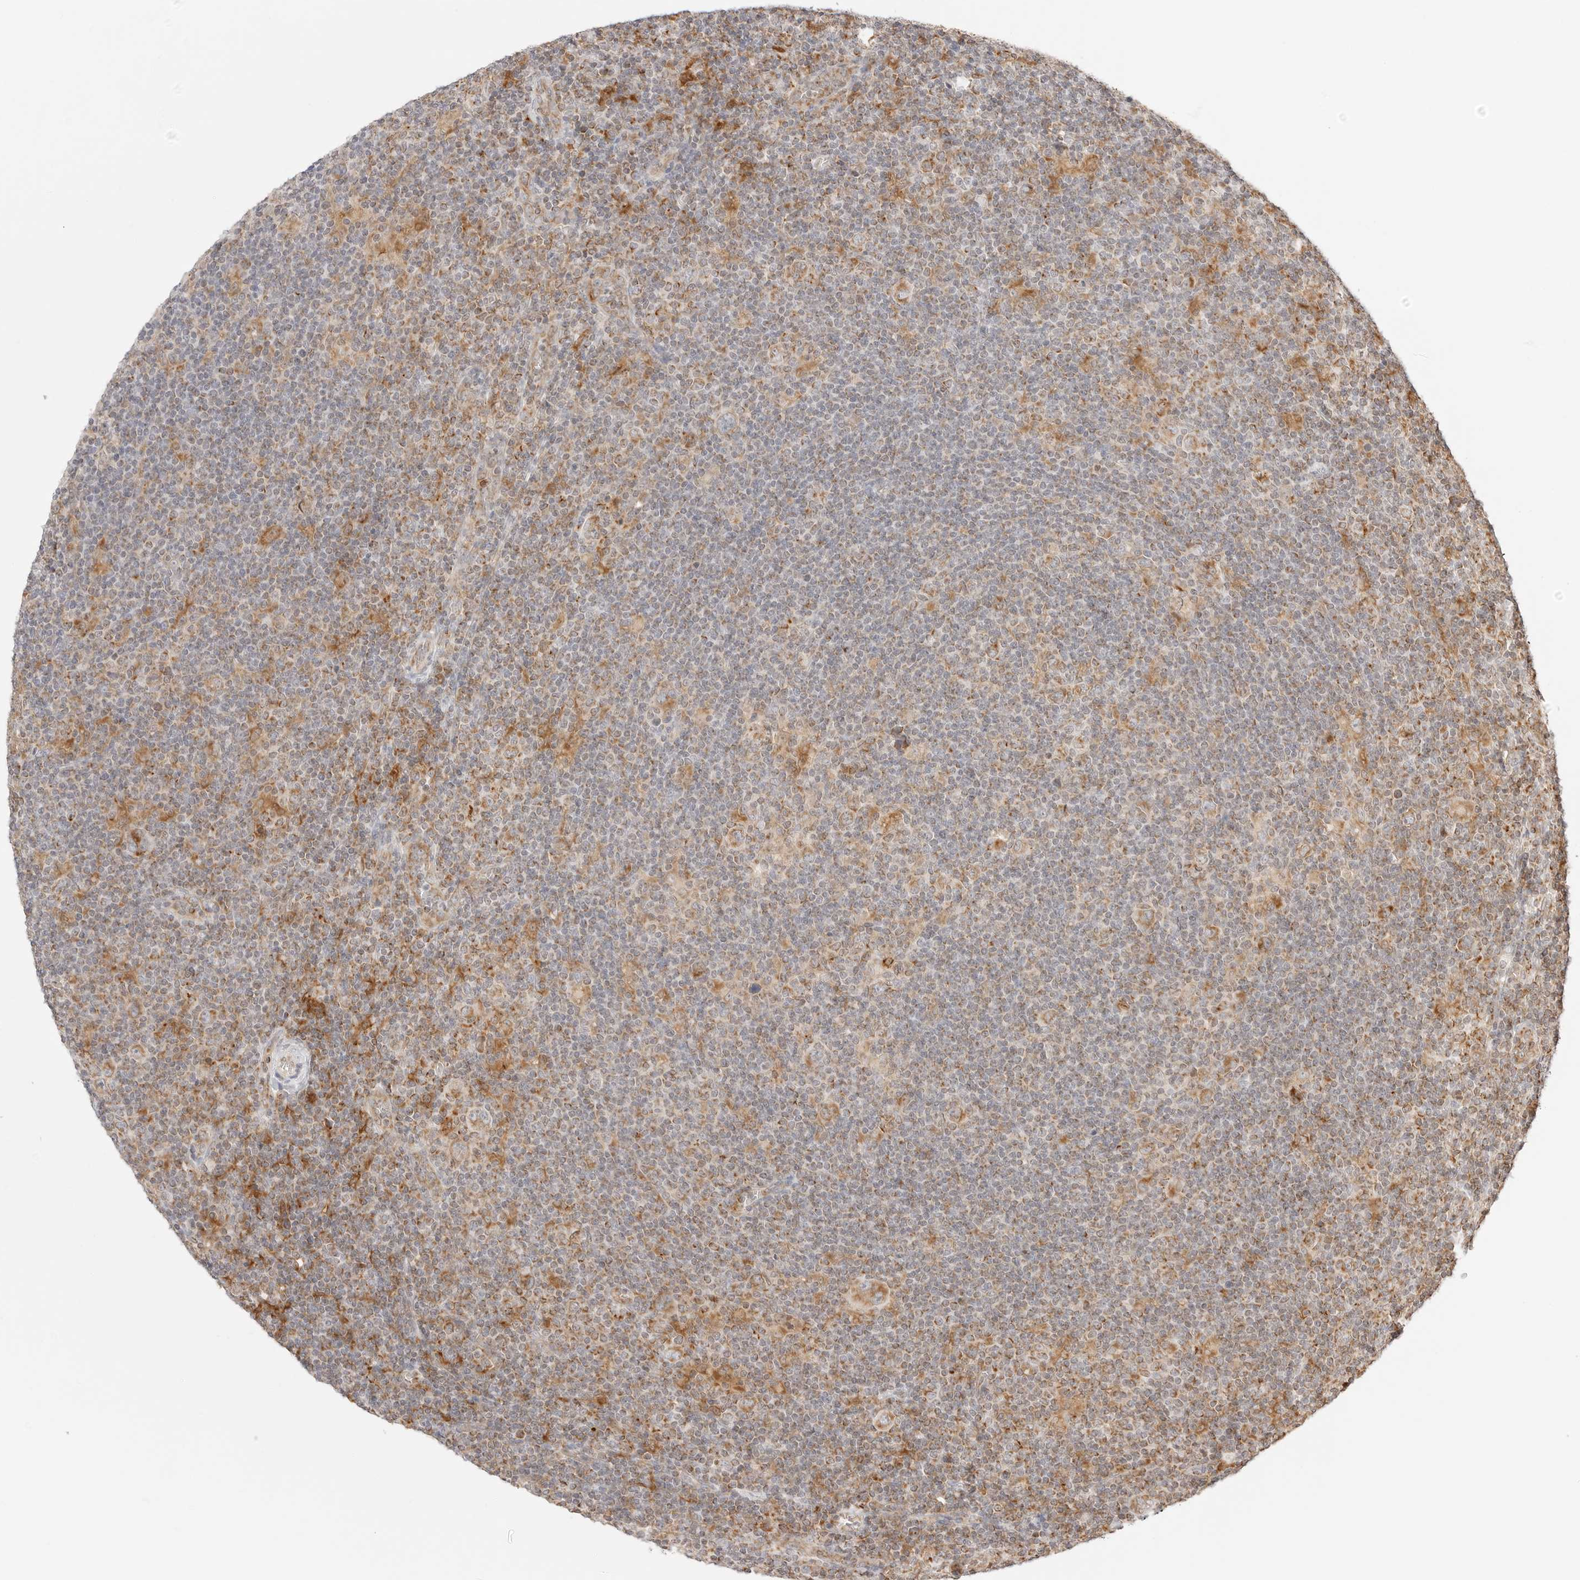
{"staining": {"intensity": "moderate", "quantity": ">75%", "location": "cytoplasmic/membranous"}, "tissue": "lymphoma", "cell_type": "Tumor cells", "image_type": "cancer", "snomed": [{"axis": "morphology", "description": "Hodgkin's disease, NOS"}, {"axis": "topography", "description": "Lymph node"}], "caption": "A high-resolution photomicrograph shows IHC staining of Hodgkin's disease, which exhibits moderate cytoplasmic/membranous expression in approximately >75% of tumor cells.", "gene": "ERO1B", "patient": {"sex": "female", "age": 57}}